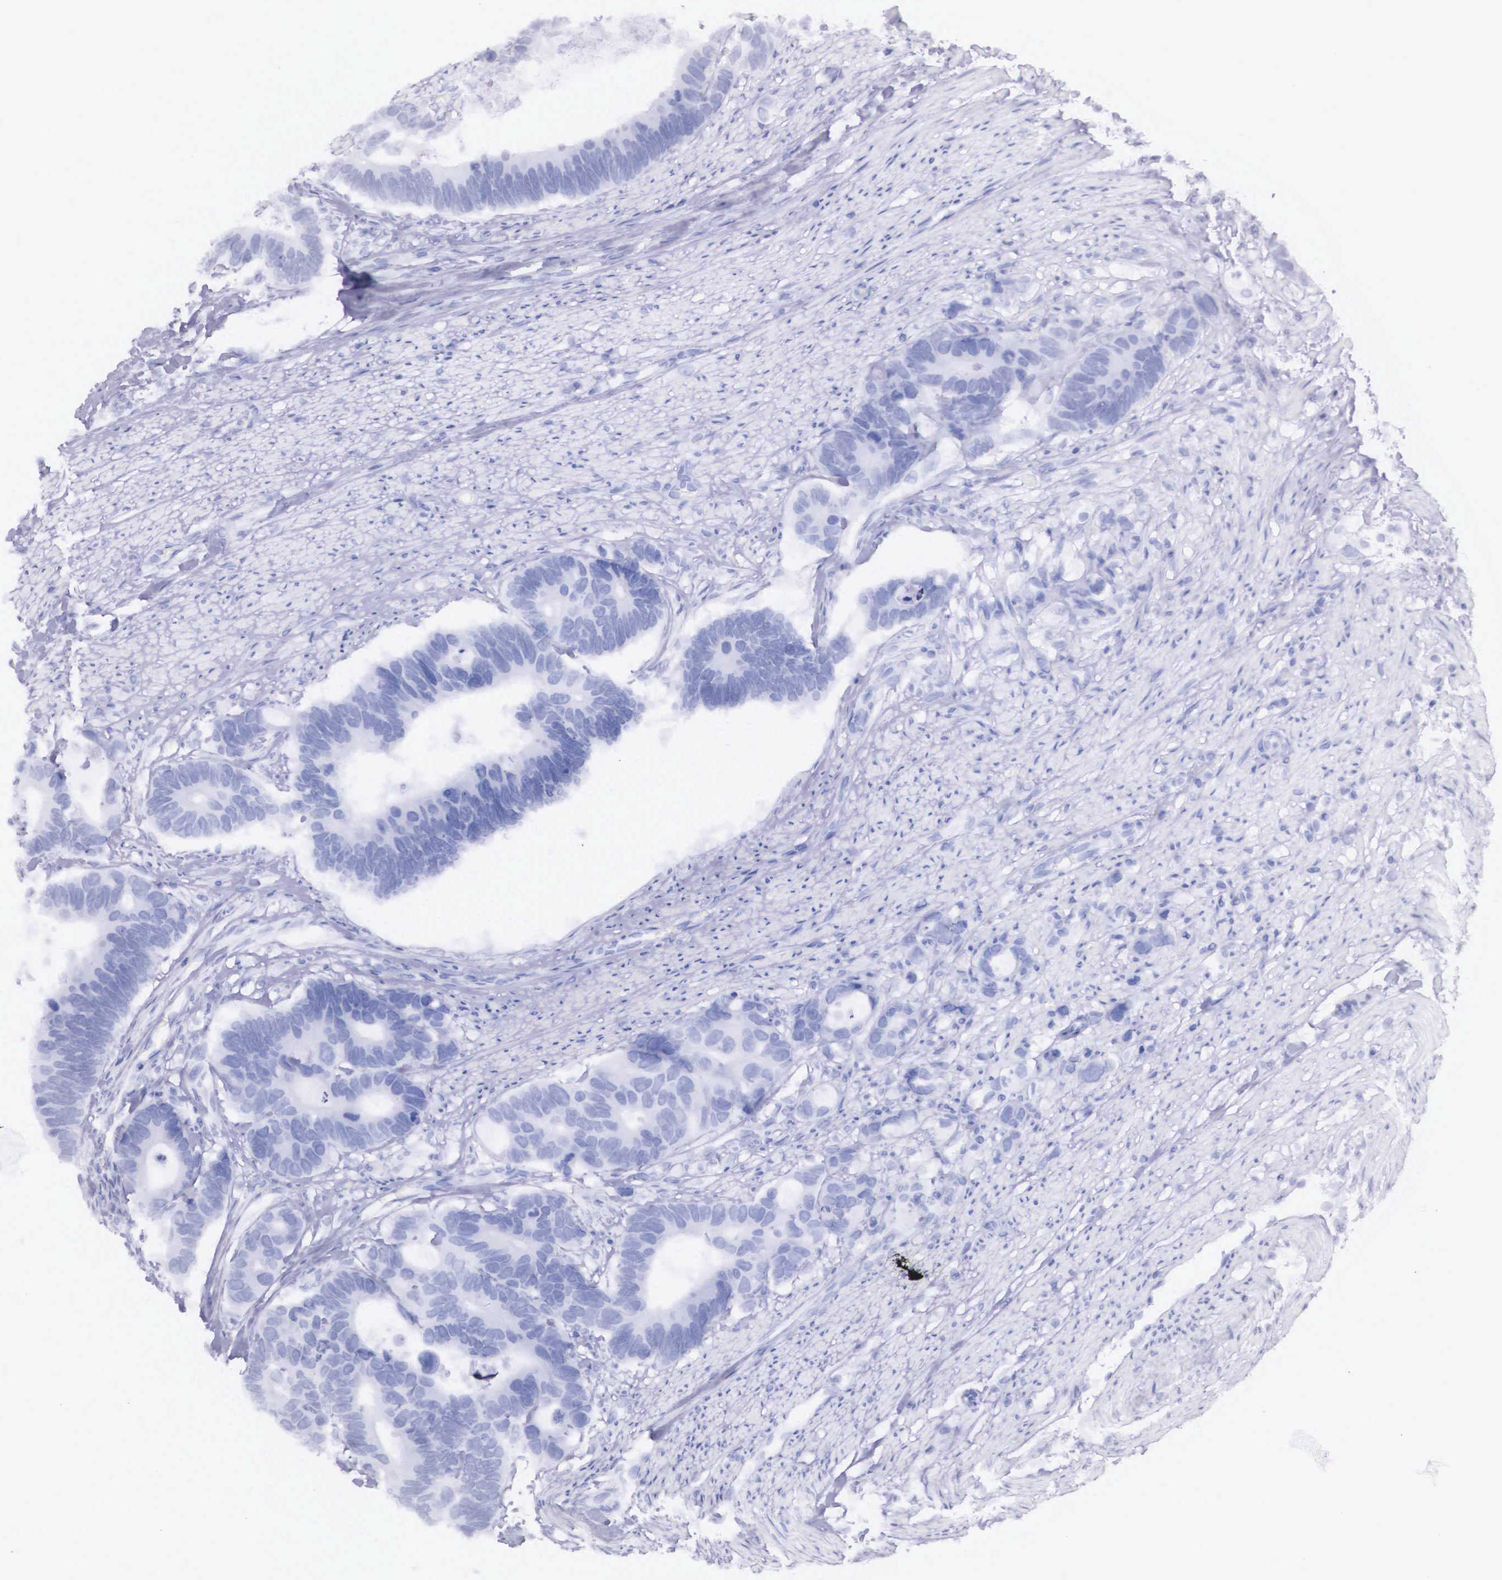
{"staining": {"intensity": "negative", "quantity": "none", "location": "none"}, "tissue": "colorectal cancer", "cell_type": "Tumor cells", "image_type": "cancer", "snomed": [{"axis": "morphology", "description": "Adenocarcinoma, NOS"}, {"axis": "topography", "description": "Colon"}], "caption": "Tumor cells are negative for brown protein staining in colorectal adenocarcinoma.", "gene": "ETV6", "patient": {"sex": "male", "age": 49}}